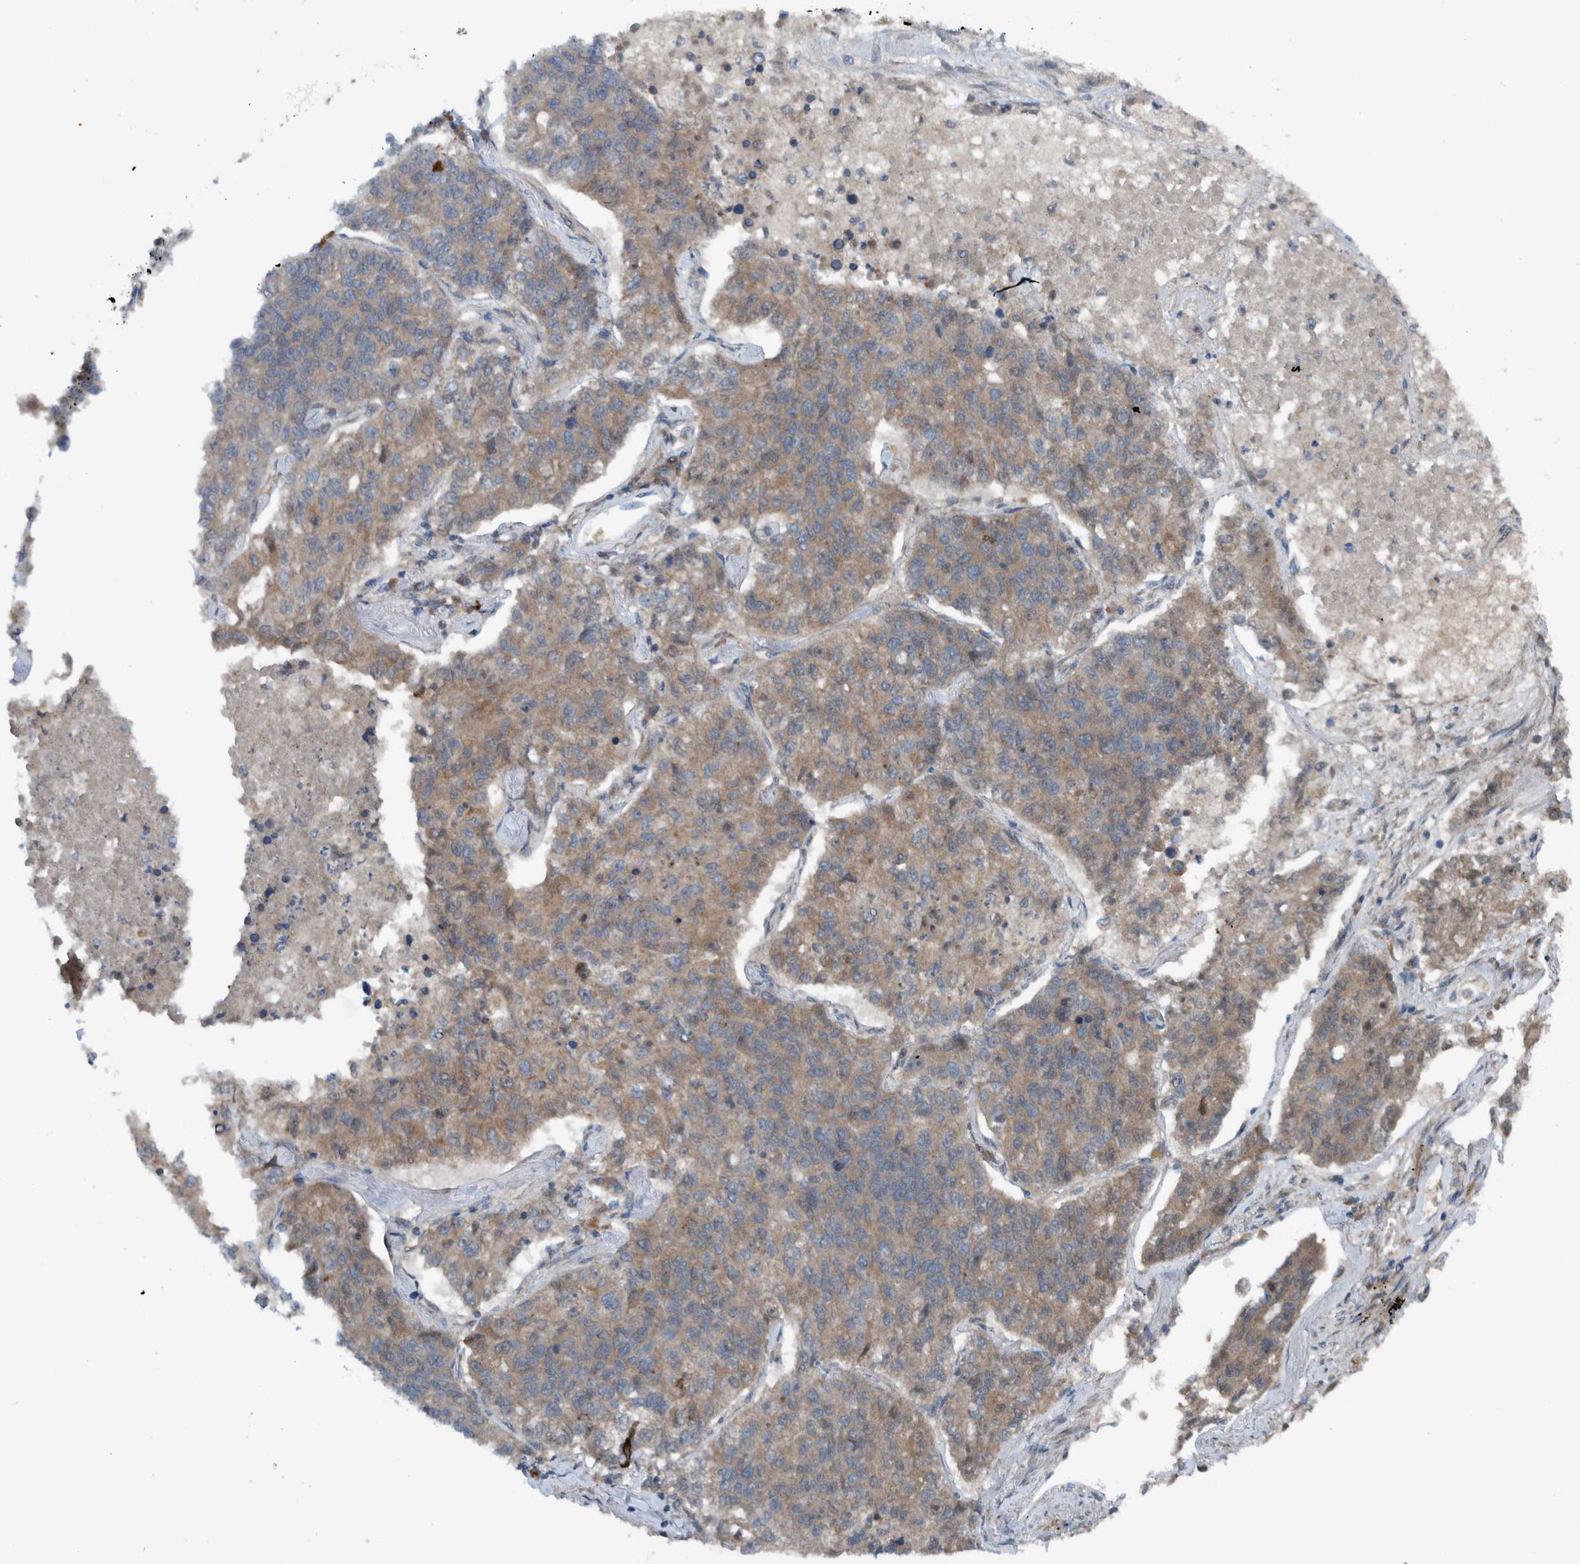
{"staining": {"intensity": "moderate", "quantity": ">75%", "location": "cytoplasmic/membranous"}, "tissue": "lung cancer", "cell_type": "Tumor cells", "image_type": "cancer", "snomed": [{"axis": "morphology", "description": "Adenocarcinoma, NOS"}, {"axis": "topography", "description": "Lung"}], "caption": "Protein analysis of lung cancer (adenocarcinoma) tissue shows moderate cytoplasmic/membranous expression in about >75% of tumor cells.", "gene": "CUEDC1", "patient": {"sex": "male", "age": 49}}